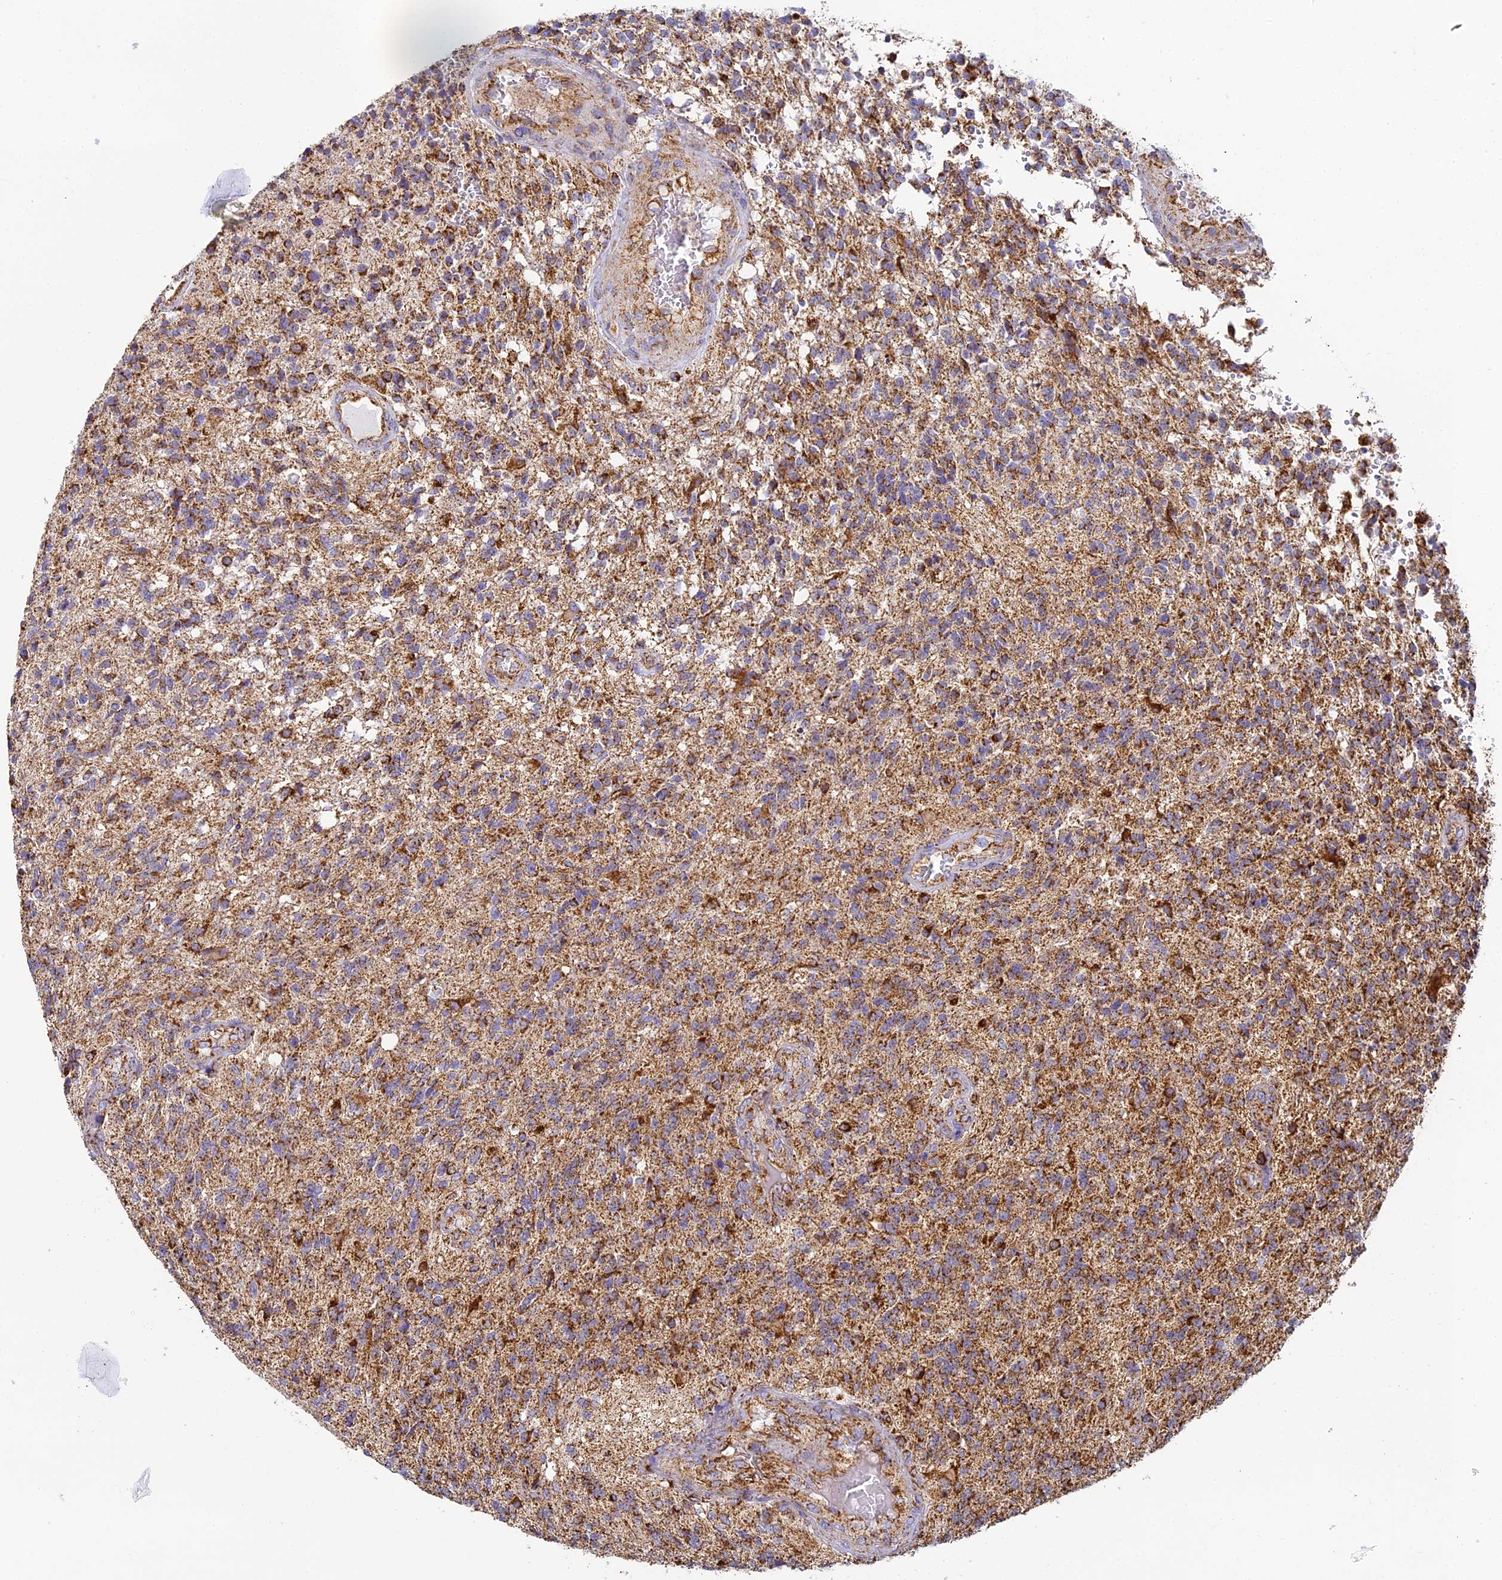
{"staining": {"intensity": "moderate", "quantity": "25%-75%", "location": "cytoplasmic/membranous"}, "tissue": "glioma", "cell_type": "Tumor cells", "image_type": "cancer", "snomed": [{"axis": "morphology", "description": "Glioma, malignant, High grade"}, {"axis": "topography", "description": "Brain"}], "caption": "IHC of glioma exhibits medium levels of moderate cytoplasmic/membranous positivity in about 25%-75% of tumor cells.", "gene": "STK17A", "patient": {"sex": "male", "age": 56}}